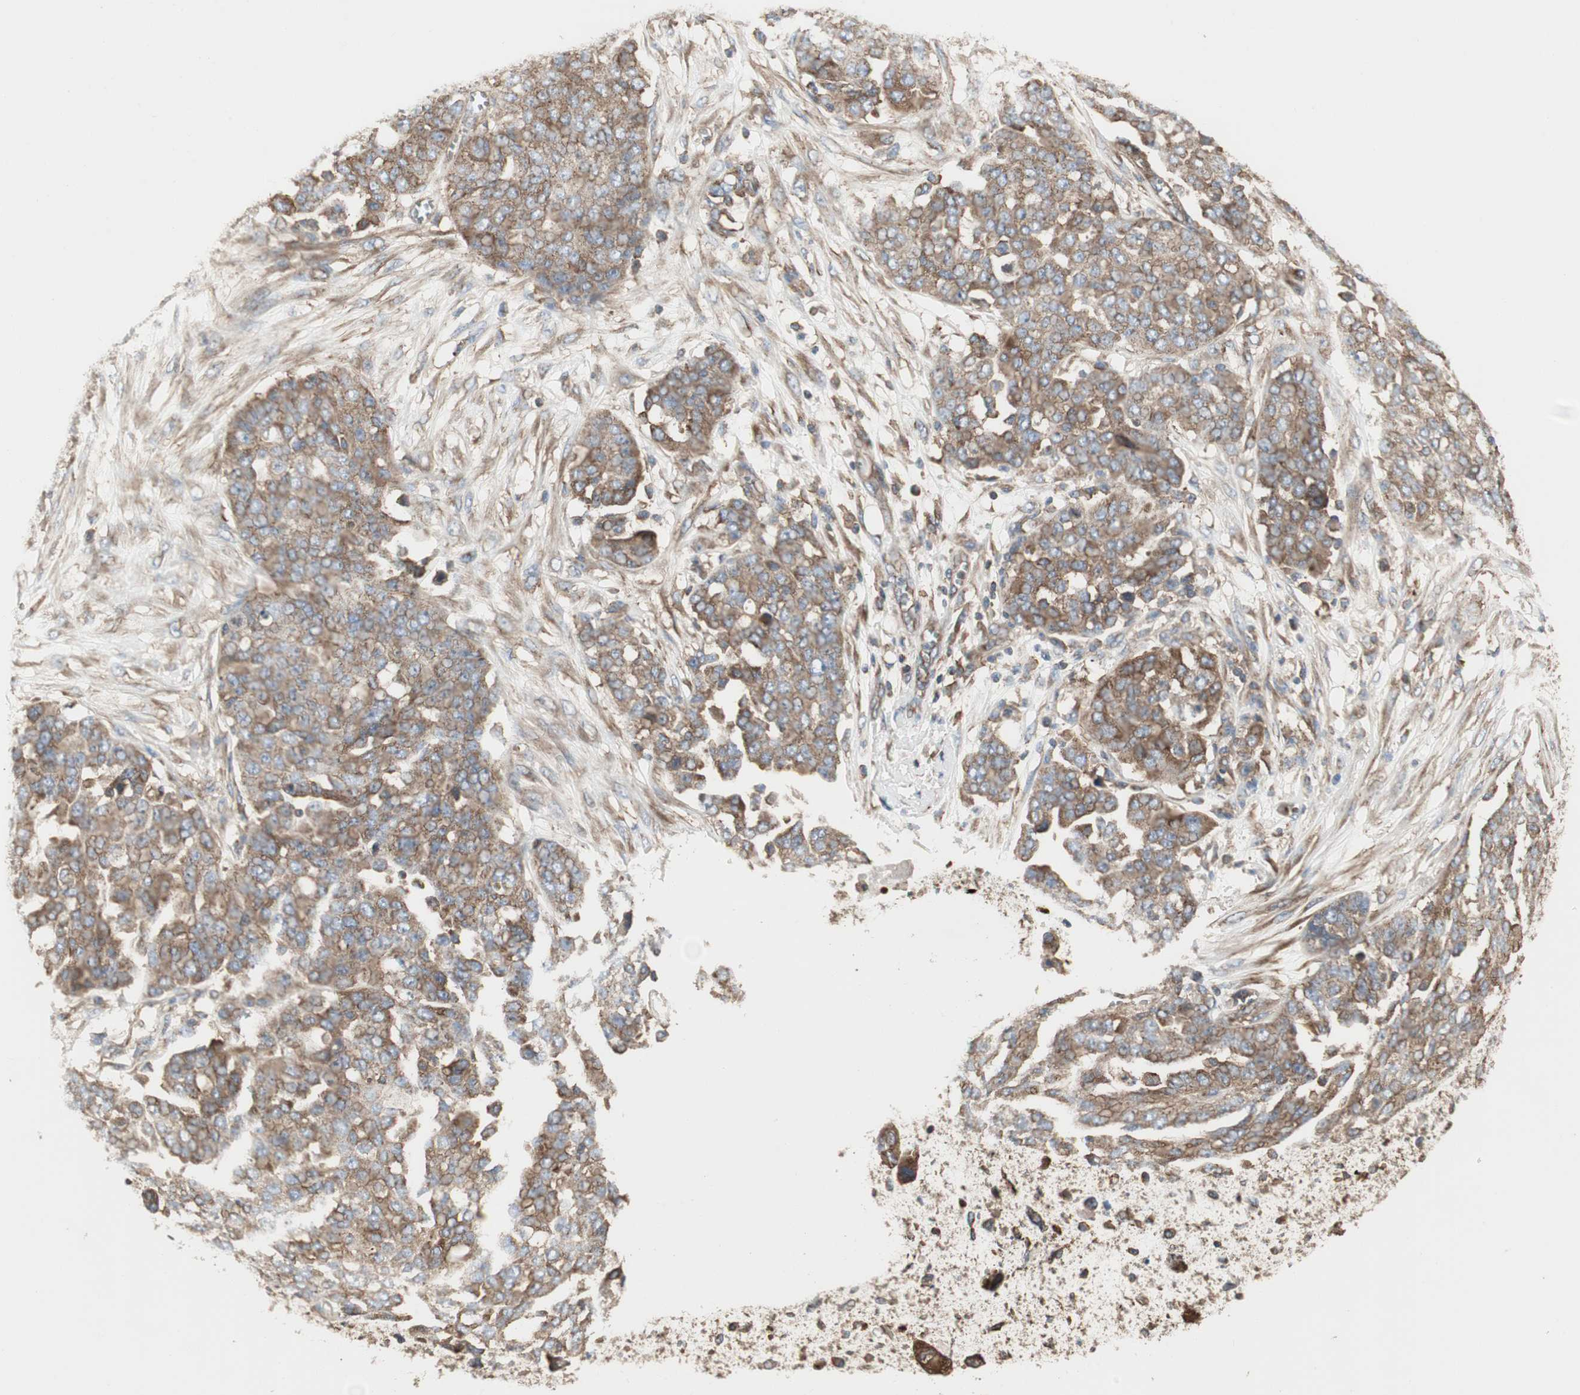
{"staining": {"intensity": "moderate", "quantity": ">75%", "location": "cytoplasmic/membranous"}, "tissue": "ovarian cancer", "cell_type": "Tumor cells", "image_type": "cancer", "snomed": [{"axis": "morphology", "description": "Cystadenocarcinoma, serous, NOS"}, {"axis": "topography", "description": "Soft tissue"}, {"axis": "topography", "description": "Ovary"}], "caption": "Moderate cytoplasmic/membranous staining for a protein is present in about >75% of tumor cells of ovarian cancer using IHC.", "gene": "H6PD", "patient": {"sex": "female", "age": 57}}